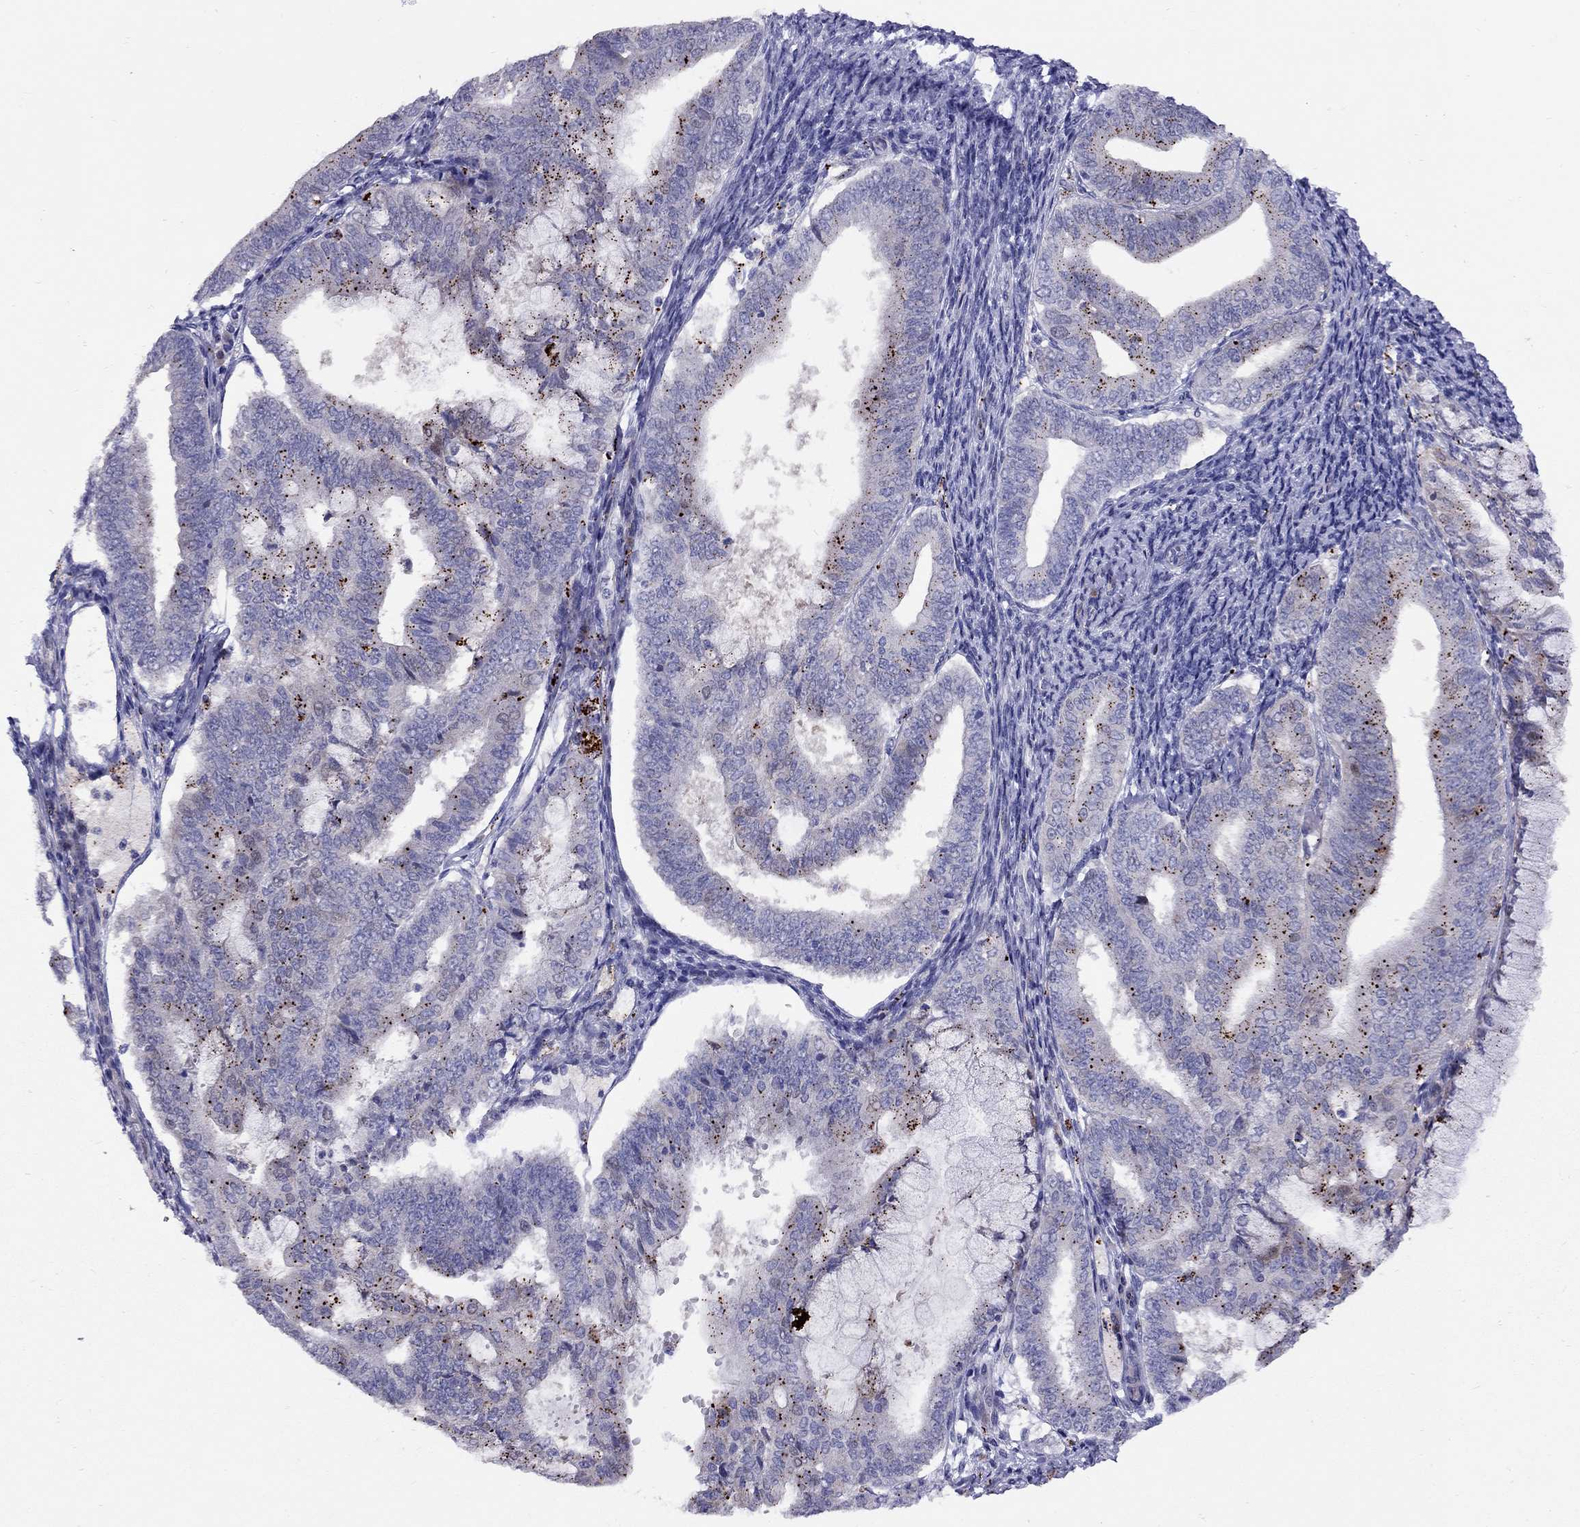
{"staining": {"intensity": "moderate", "quantity": "<25%", "location": "cytoplasmic/membranous"}, "tissue": "endometrial cancer", "cell_type": "Tumor cells", "image_type": "cancer", "snomed": [{"axis": "morphology", "description": "Adenocarcinoma, NOS"}, {"axis": "topography", "description": "Endometrium"}], "caption": "Brown immunohistochemical staining in endometrial adenocarcinoma demonstrates moderate cytoplasmic/membranous expression in approximately <25% of tumor cells. (DAB (3,3'-diaminobenzidine) = brown stain, brightfield microscopy at high magnification).", "gene": "MAGEB4", "patient": {"sex": "female", "age": 63}}